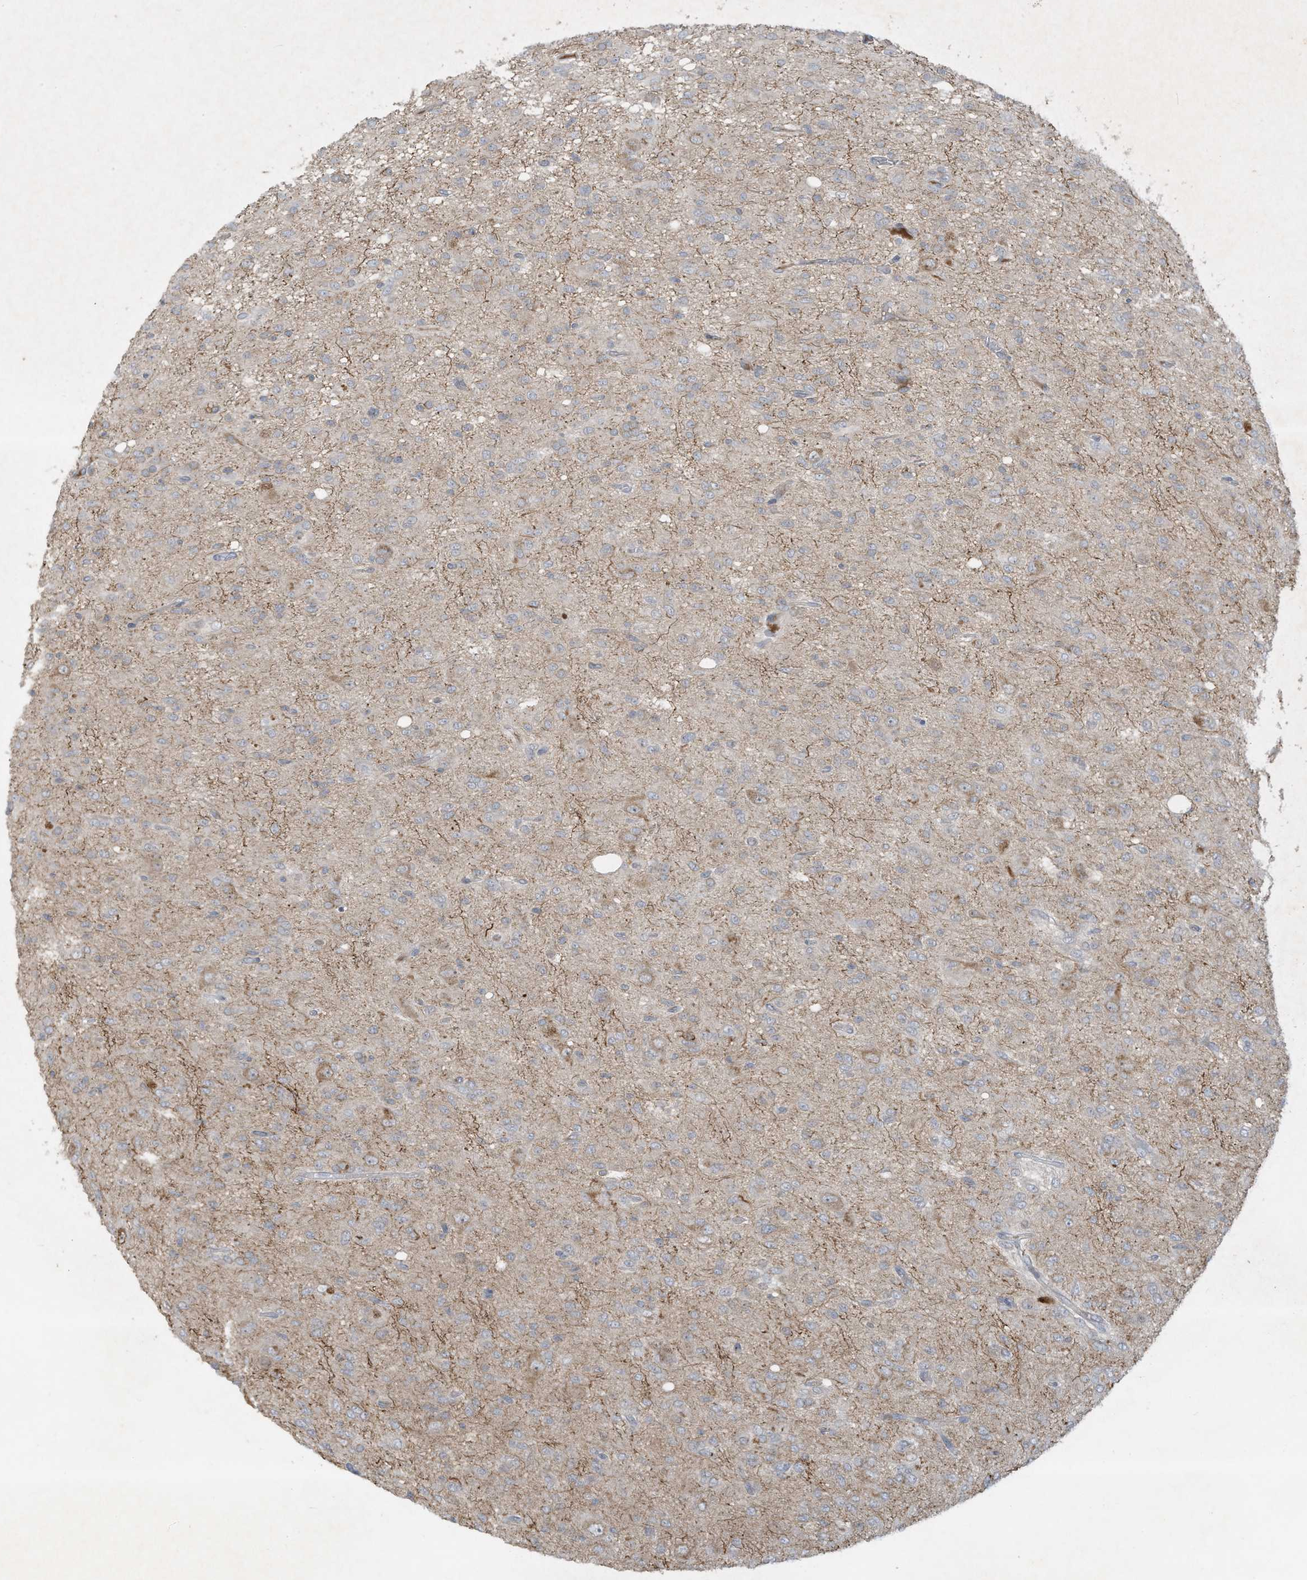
{"staining": {"intensity": "negative", "quantity": "none", "location": "none"}, "tissue": "glioma", "cell_type": "Tumor cells", "image_type": "cancer", "snomed": [{"axis": "morphology", "description": "Glioma, malignant, High grade"}, {"axis": "topography", "description": "Brain"}], "caption": "There is no significant staining in tumor cells of malignant glioma (high-grade).", "gene": "FETUB", "patient": {"sex": "female", "age": 59}}